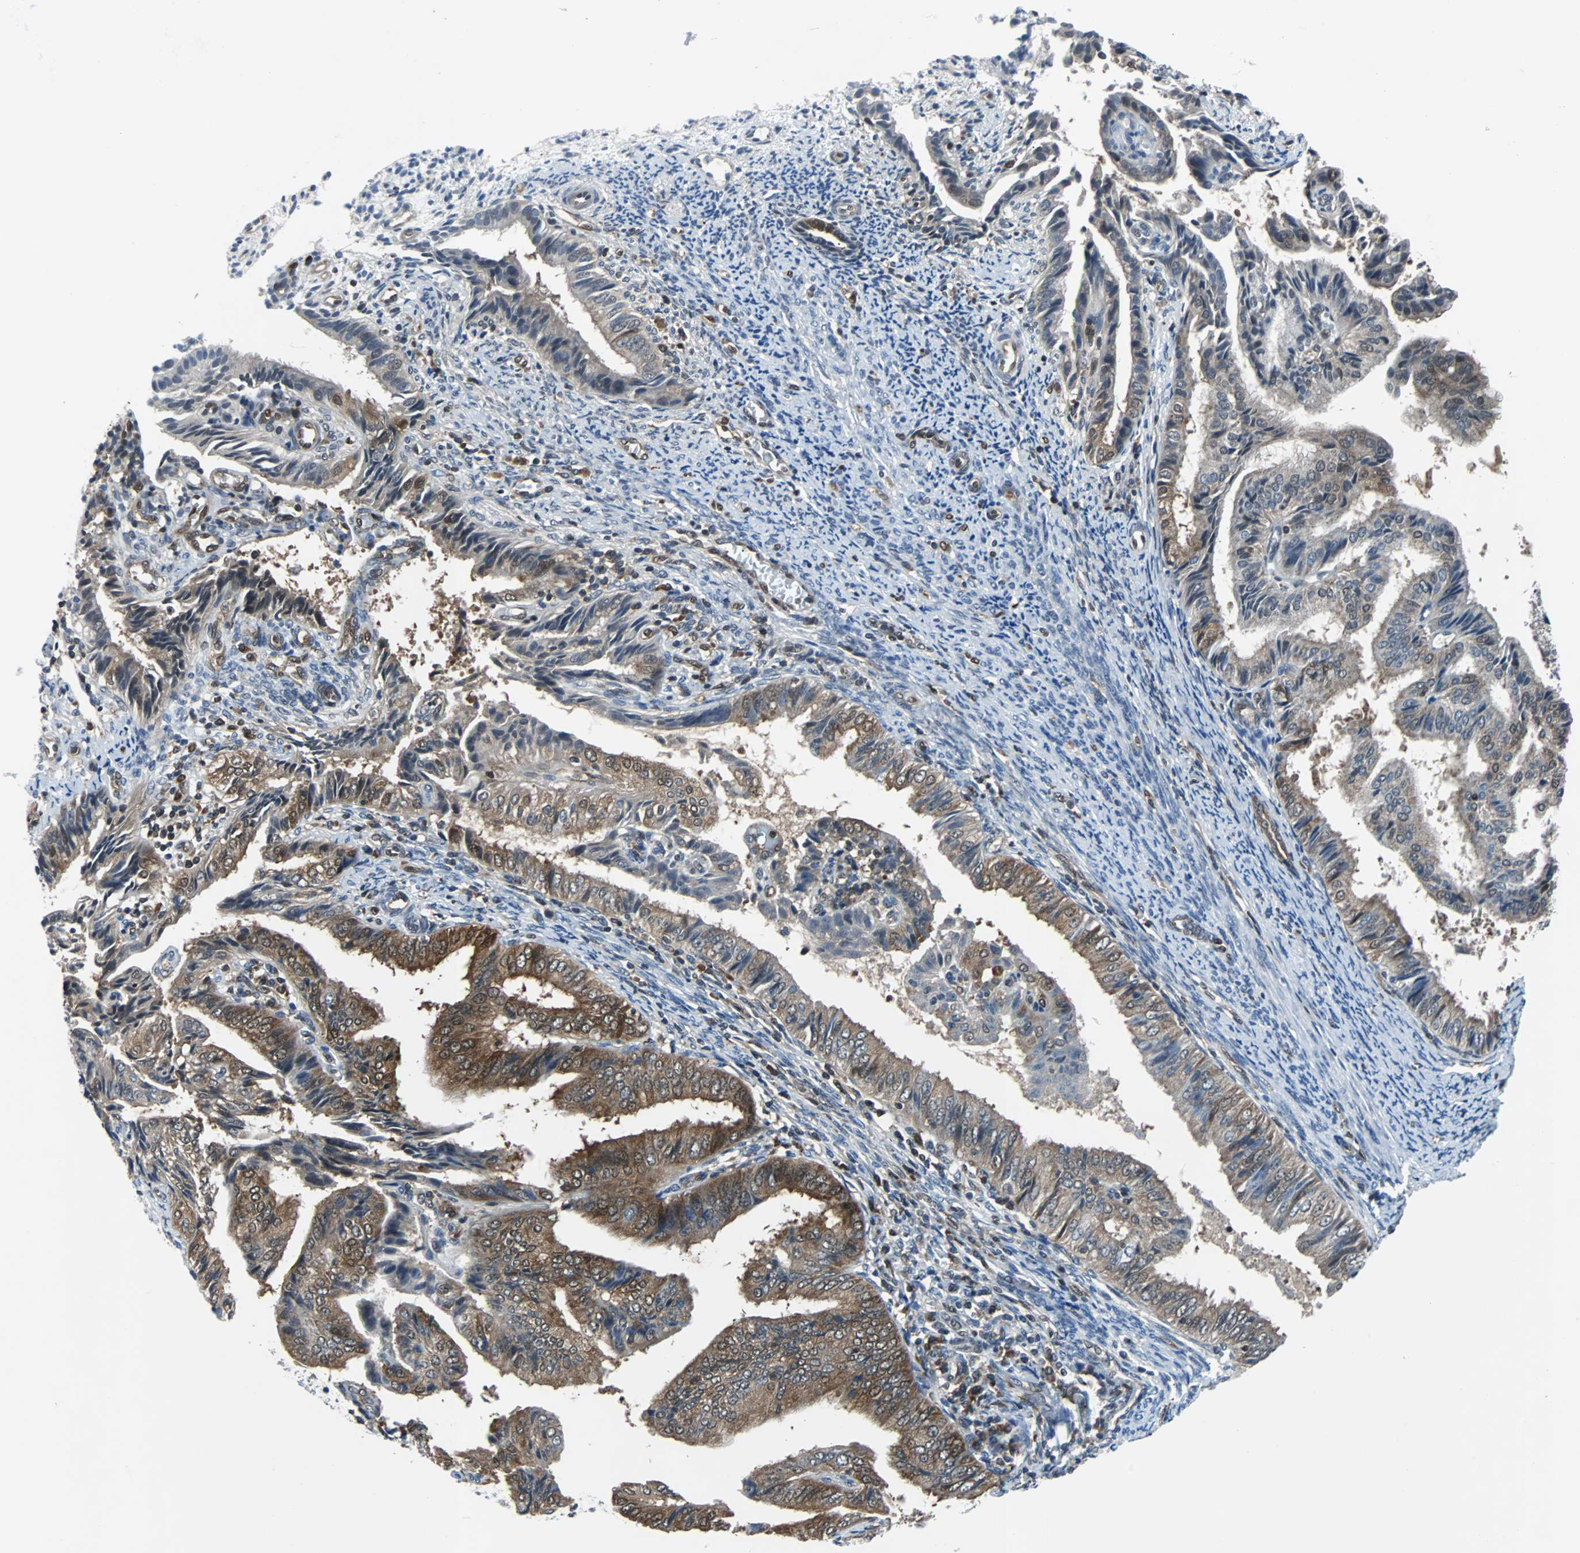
{"staining": {"intensity": "moderate", "quantity": "25%-75%", "location": "cytoplasmic/membranous,nuclear"}, "tissue": "endometrial cancer", "cell_type": "Tumor cells", "image_type": "cancer", "snomed": [{"axis": "morphology", "description": "Adenocarcinoma, NOS"}, {"axis": "topography", "description": "Endometrium"}], "caption": "Adenocarcinoma (endometrial) stained for a protein exhibits moderate cytoplasmic/membranous and nuclear positivity in tumor cells.", "gene": "MAP2K6", "patient": {"sex": "female", "age": 58}}